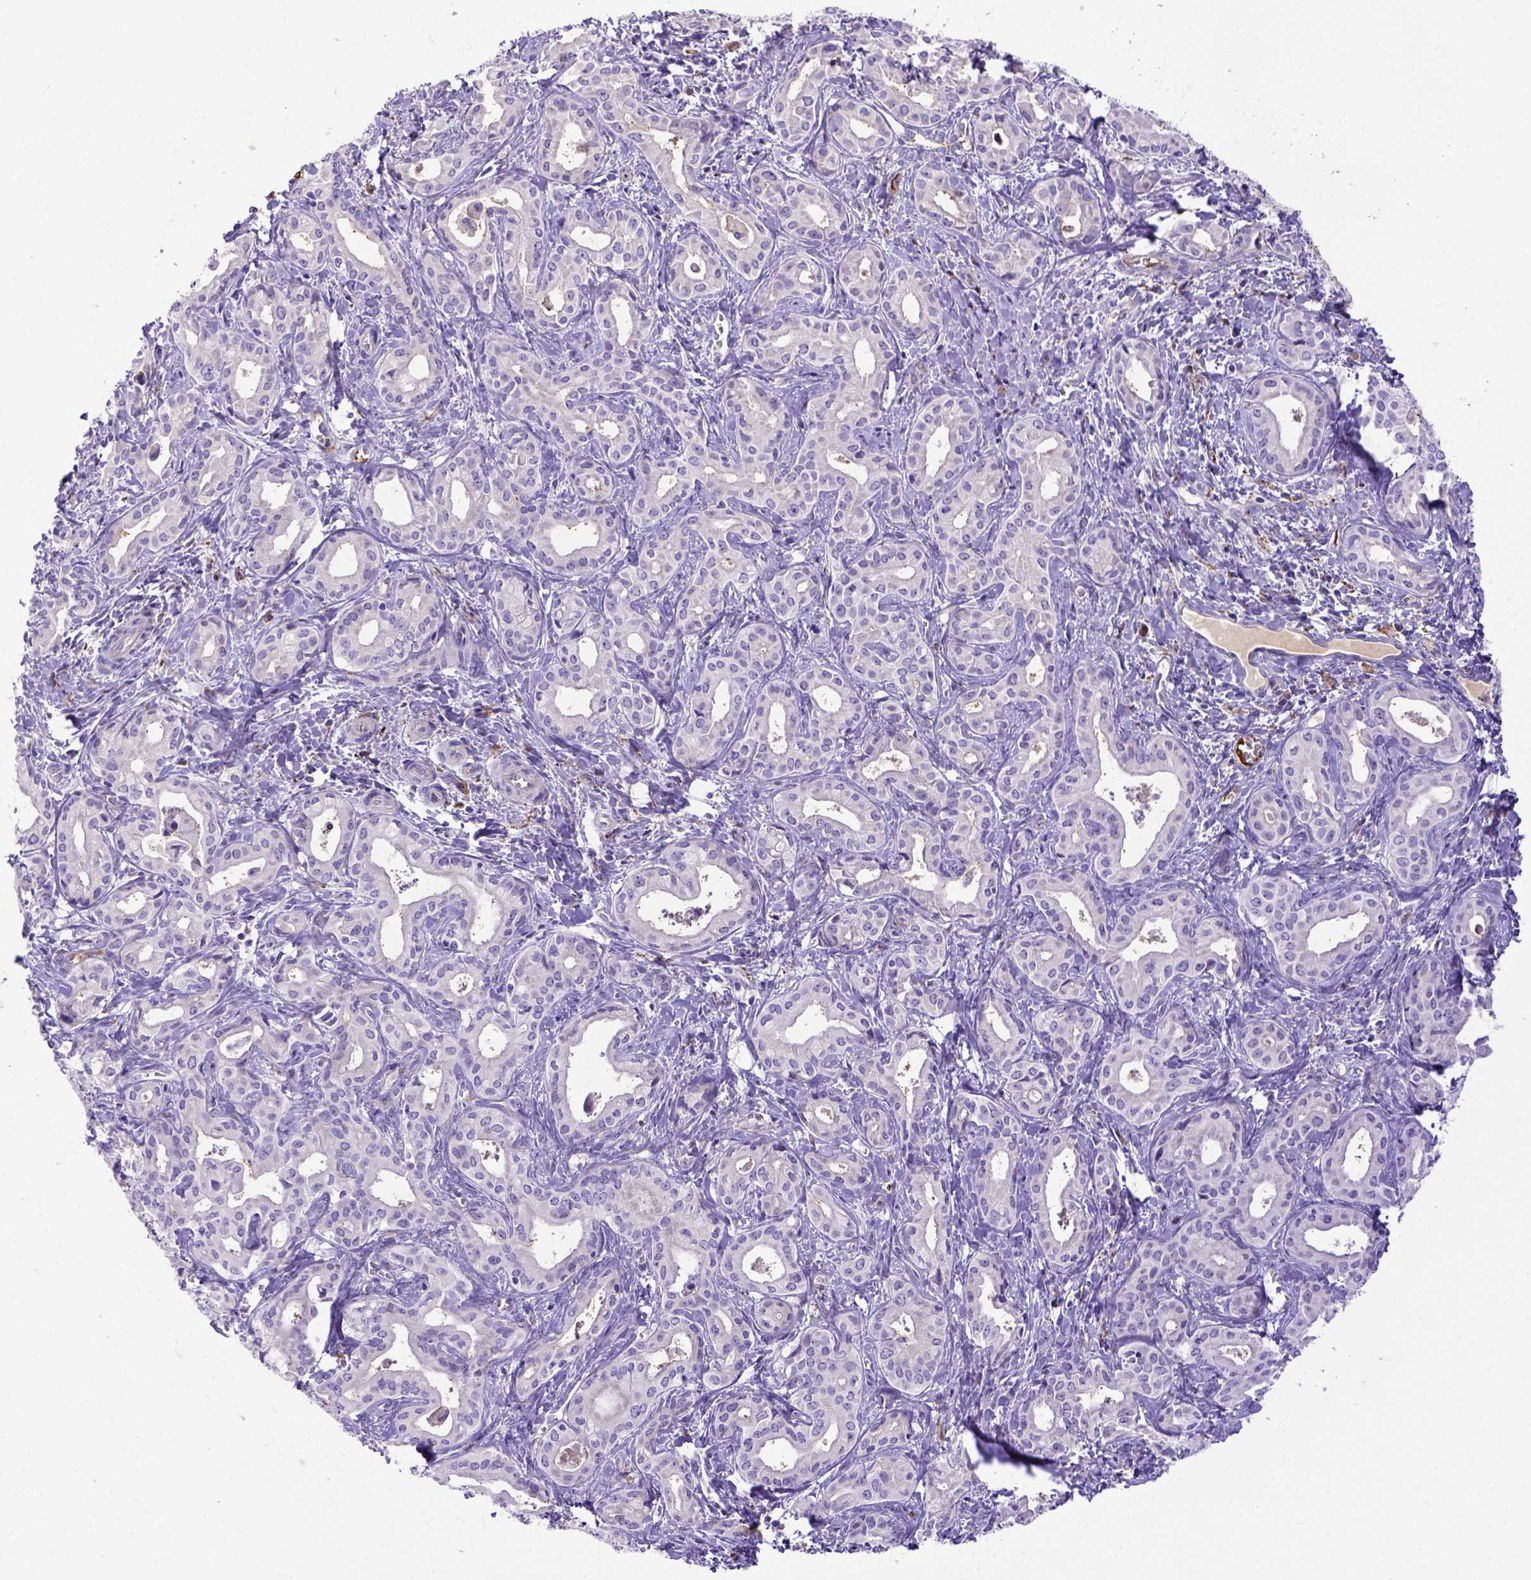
{"staining": {"intensity": "negative", "quantity": "none", "location": "none"}, "tissue": "liver cancer", "cell_type": "Tumor cells", "image_type": "cancer", "snomed": [{"axis": "morphology", "description": "Cholangiocarcinoma"}, {"axis": "topography", "description": "Liver"}], "caption": "Protein analysis of cholangiocarcinoma (liver) displays no significant staining in tumor cells. (Stains: DAB (3,3'-diaminobenzidine) IHC with hematoxylin counter stain, Microscopy: brightfield microscopy at high magnification).", "gene": "CFAP300", "patient": {"sex": "female", "age": 65}}